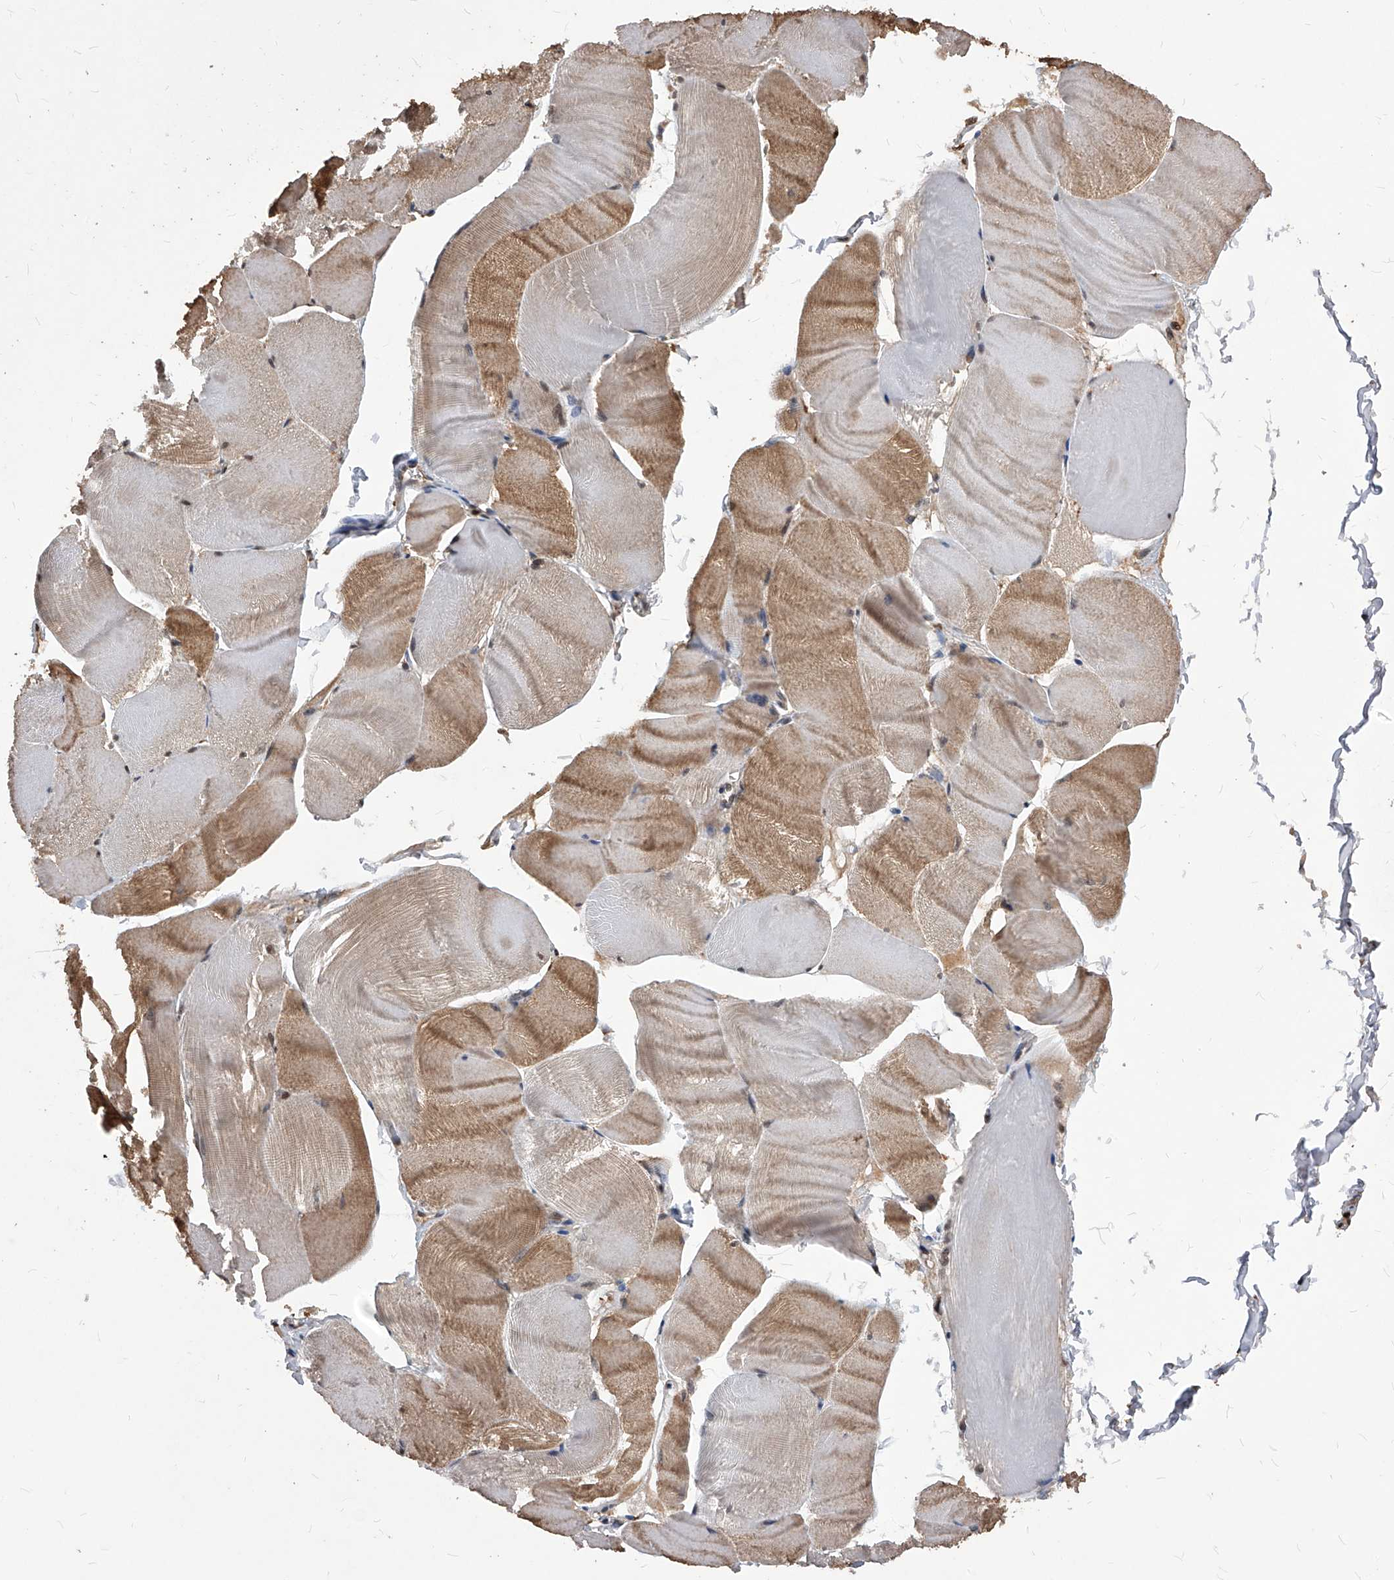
{"staining": {"intensity": "moderate", "quantity": "25%-75%", "location": "cytoplasmic/membranous,nuclear"}, "tissue": "skeletal muscle", "cell_type": "Myocytes", "image_type": "normal", "snomed": [{"axis": "morphology", "description": "Normal tissue, NOS"}, {"axis": "morphology", "description": "Basal cell carcinoma"}, {"axis": "topography", "description": "Skeletal muscle"}], "caption": "Moderate cytoplasmic/membranous,nuclear expression for a protein is appreciated in about 25%-75% of myocytes of normal skeletal muscle using IHC.", "gene": "ID1", "patient": {"sex": "female", "age": 64}}